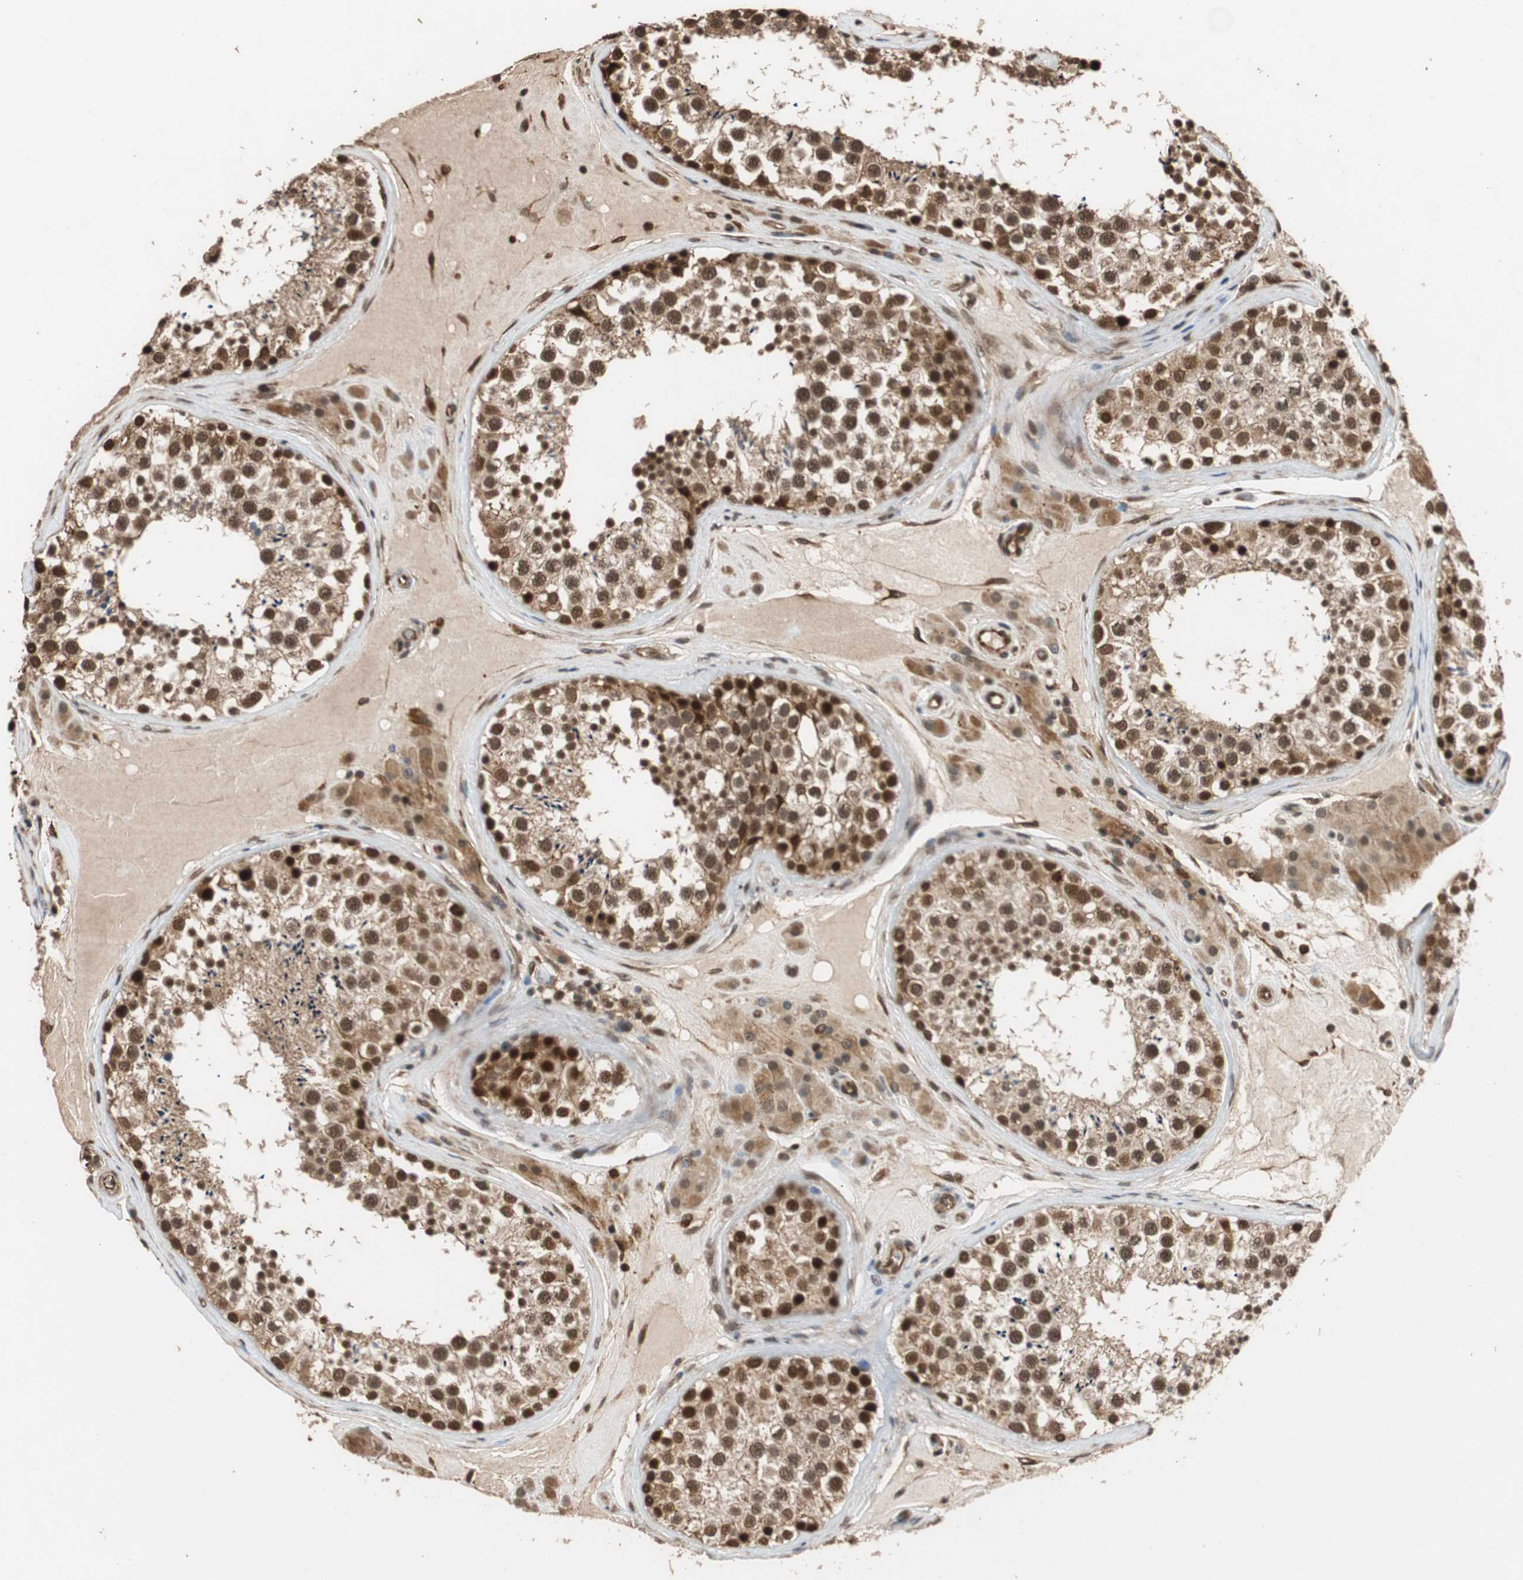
{"staining": {"intensity": "strong", "quantity": ">75%", "location": "cytoplasmic/membranous,nuclear"}, "tissue": "testis", "cell_type": "Cells in seminiferous ducts", "image_type": "normal", "snomed": [{"axis": "morphology", "description": "Normal tissue, NOS"}, {"axis": "topography", "description": "Testis"}], "caption": "Immunohistochemistry (IHC) histopathology image of normal testis stained for a protein (brown), which shows high levels of strong cytoplasmic/membranous,nuclear staining in approximately >75% of cells in seminiferous ducts.", "gene": "CDC5L", "patient": {"sex": "male", "age": 46}}